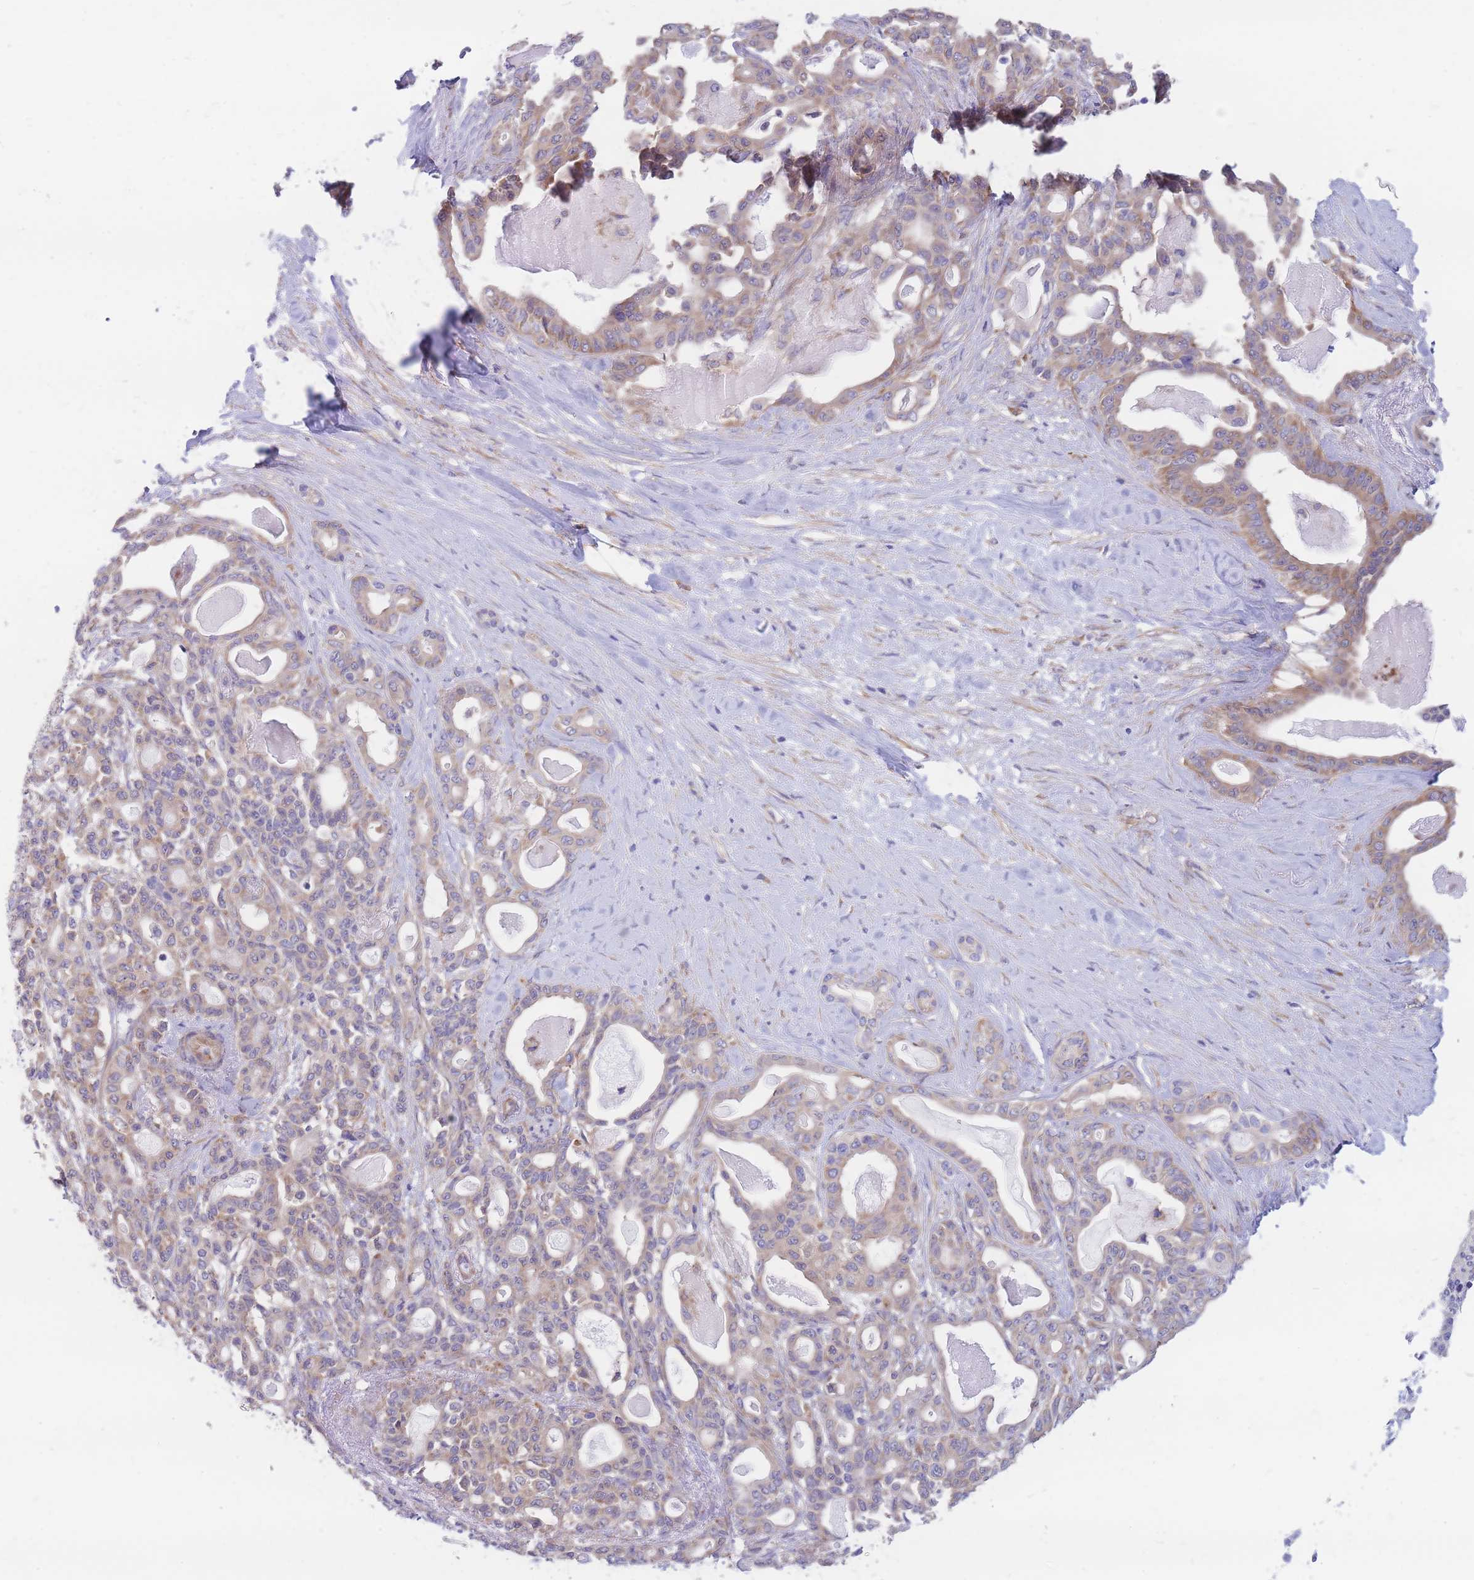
{"staining": {"intensity": "weak", "quantity": "25%-75%", "location": "cytoplasmic/membranous"}, "tissue": "pancreatic cancer", "cell_type": "Tumor cells", "image_type": "cancer", "snomed": [{"axis": "morphology", "description": "Adenocarcinoma, NOS"}, {"axis": "topography", "description": "Pancreas"}], "caption": "Pancreatic adenocarcinoma was stained to show a protein in brown. There is low levels of weak cytoplasmic/membranous staining in about 25%-75% of tumor cells.", "gene": "RPL8", "patient": {"sex": "male", "age": 63}}